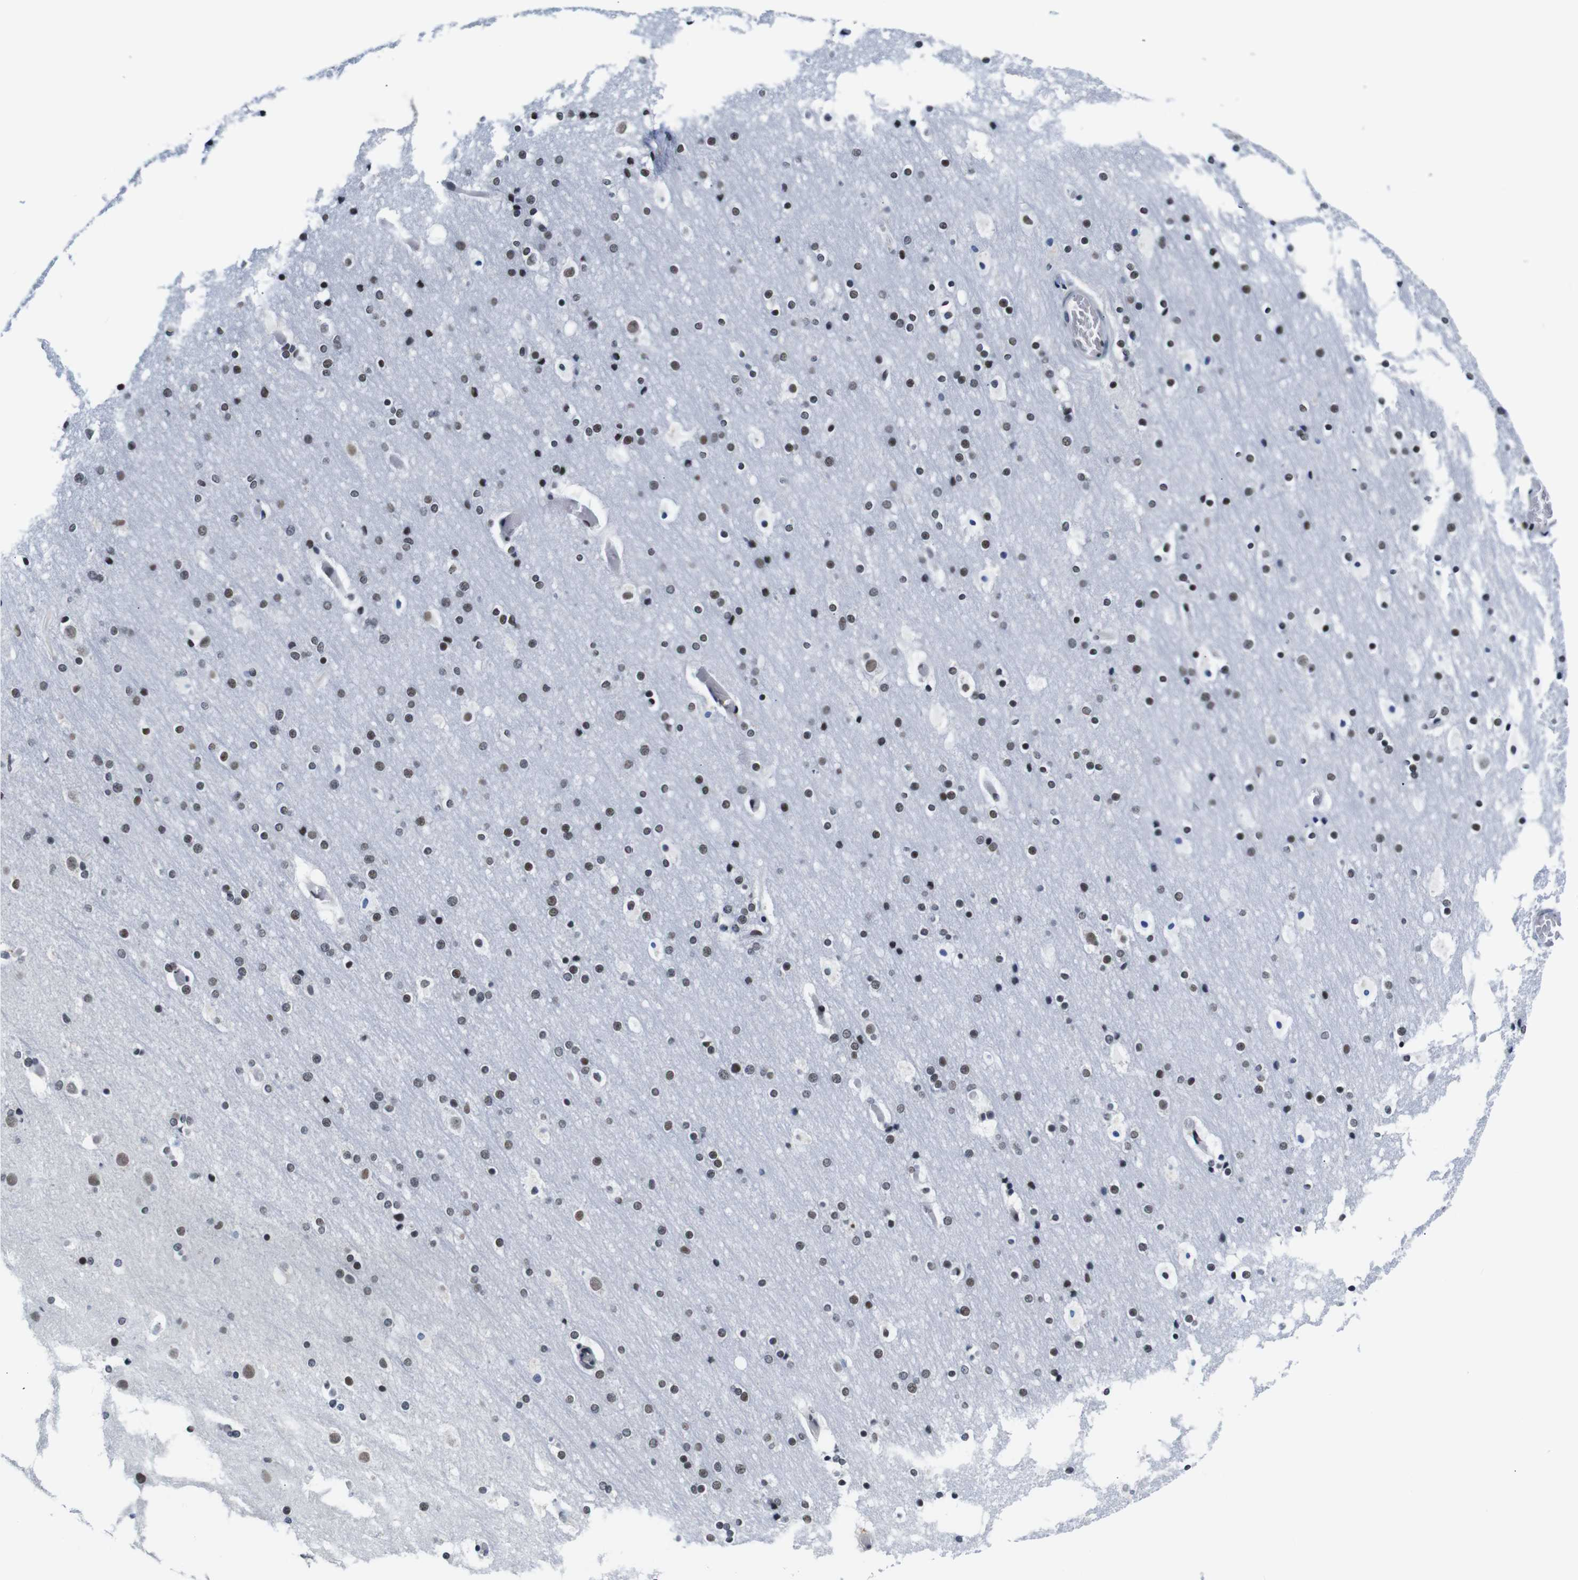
{"staining": {"intensity": "negative", "quantity": "none", "location": "none"}, "tissue": "cerebral cortex", "cell_type": "Endothelial cells", "image_type": "normal", "snomed": [{"axis": "morphology", "description": "Normal tissue, NOS"}, {"axis": "topography", "description": "Cerebral cortex"}], "caption": "Protein analysis of normal cerebral cortex shows no significant expression in endothelial cells. (Brightfield microscopy of DAB (3,3'-diaminobenzidine) immunohistochemistry (IHC) at high magnification).", "gene": "ILDR2", "patient": {"sex": "male", "age": 57}}